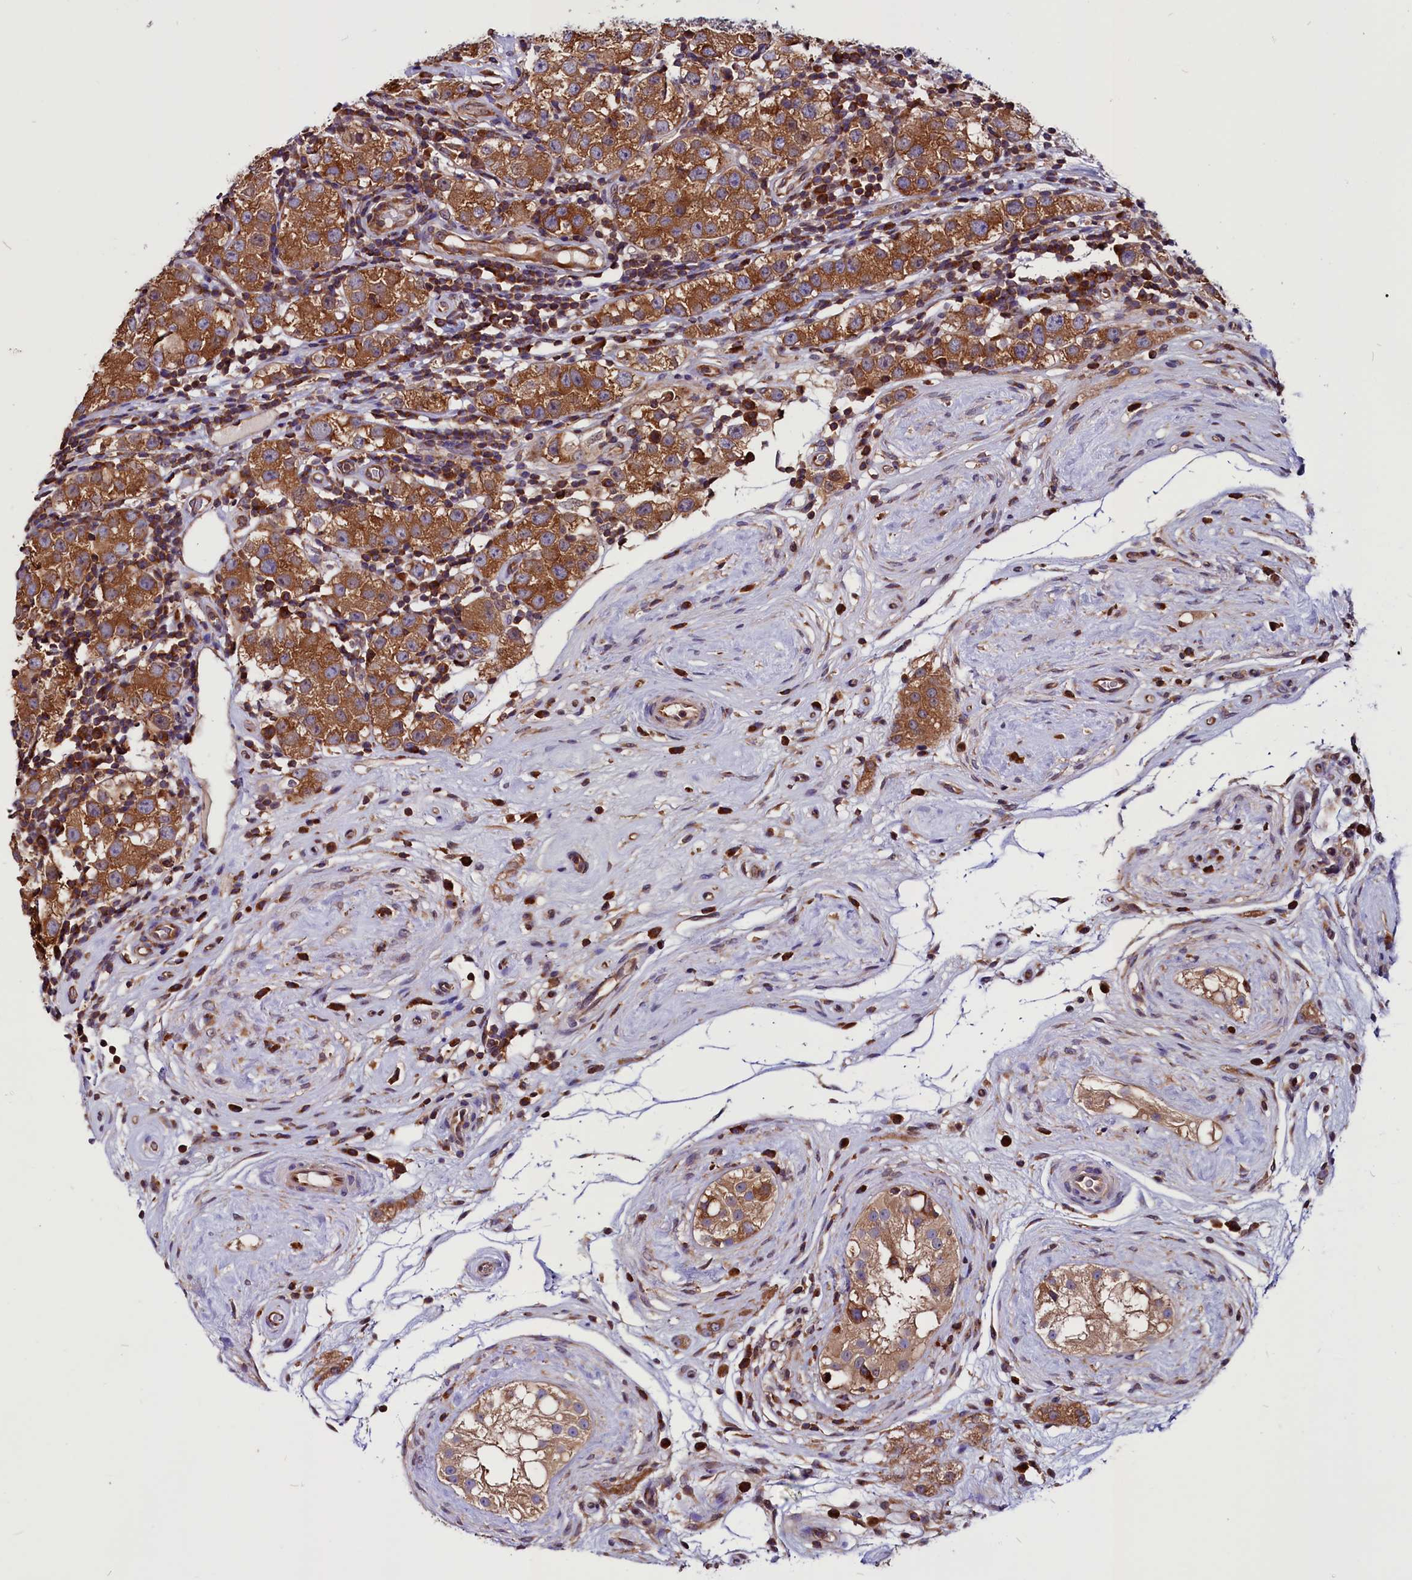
{"staining": {"intensity": "strong", "quantity": ">75%", "location": "cytoplasmic/membranous"}, "tissue": "testis cancer", "cell_type": "Tumor cells", "image_type": "cancer", "snomed": [{"axis": "morphology", "description": "Seminoma, NOS"}, {"axis": "topography", "description": "Testis"}], "caption": "A histopathology image of human seminoma (testis) stained for a protein displays strong cytoplasmic/membranous brown staining in tumor cells.", "gene": "EIF3G", "patient": {"sex": "male", "age": 34}}